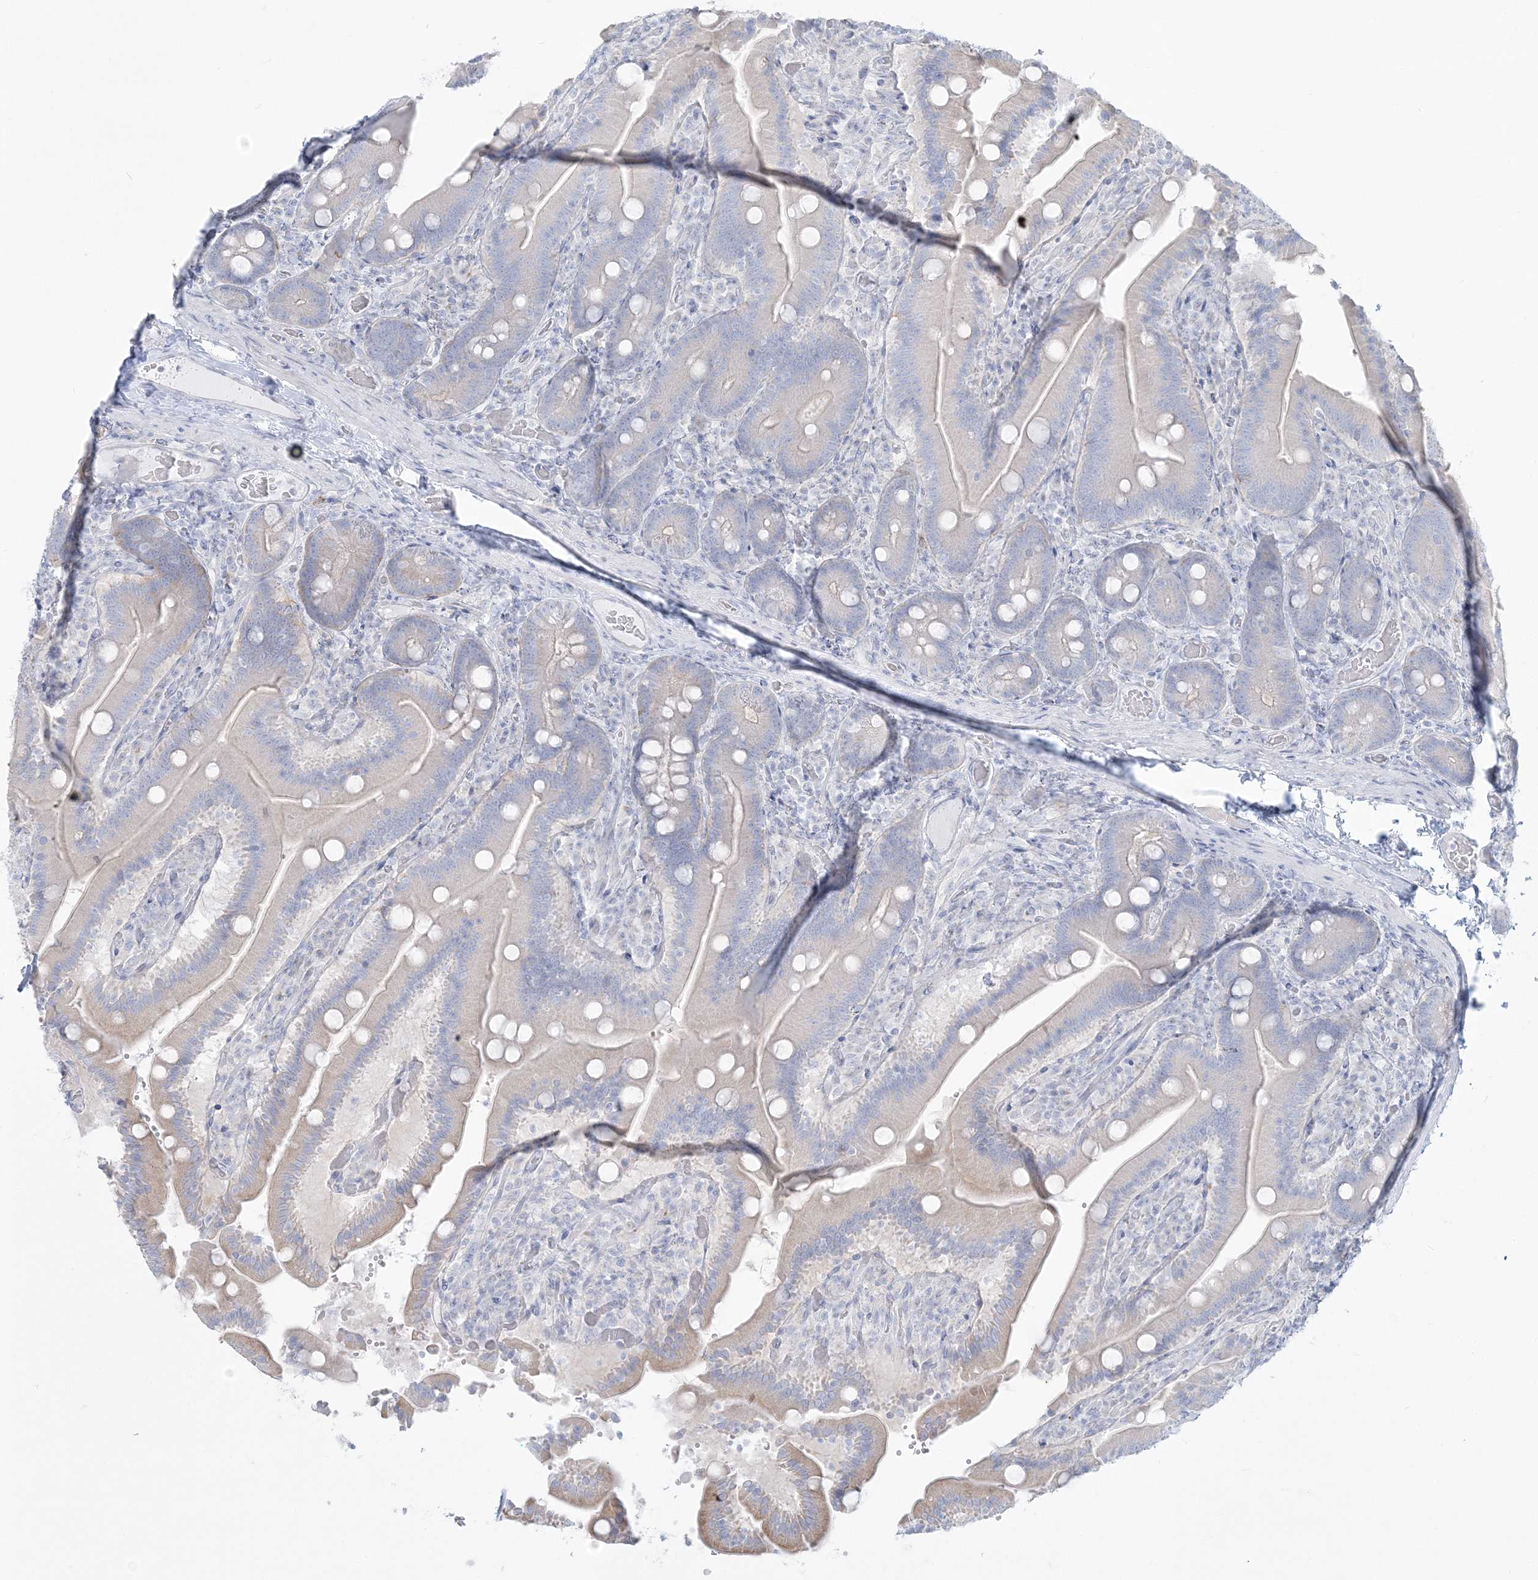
{"staining": {"intensity": "negative", "quantity": "none", "location": "none"}, "tissue": "duodenum", "cell_type": "Glandular cells", "image_type": "normal", "snomed": [{"axis": "morphology", "description": "Normal tissue, NOS"}, {"axis": "topography", "description": "Duodenum"}], "caption": "DAB immunohistochemical staining of unremarkable human duodenum shows no significant expression in glandular cells.", "gene": "ADGB", "patient": {"sex": "female", "age": 62}}